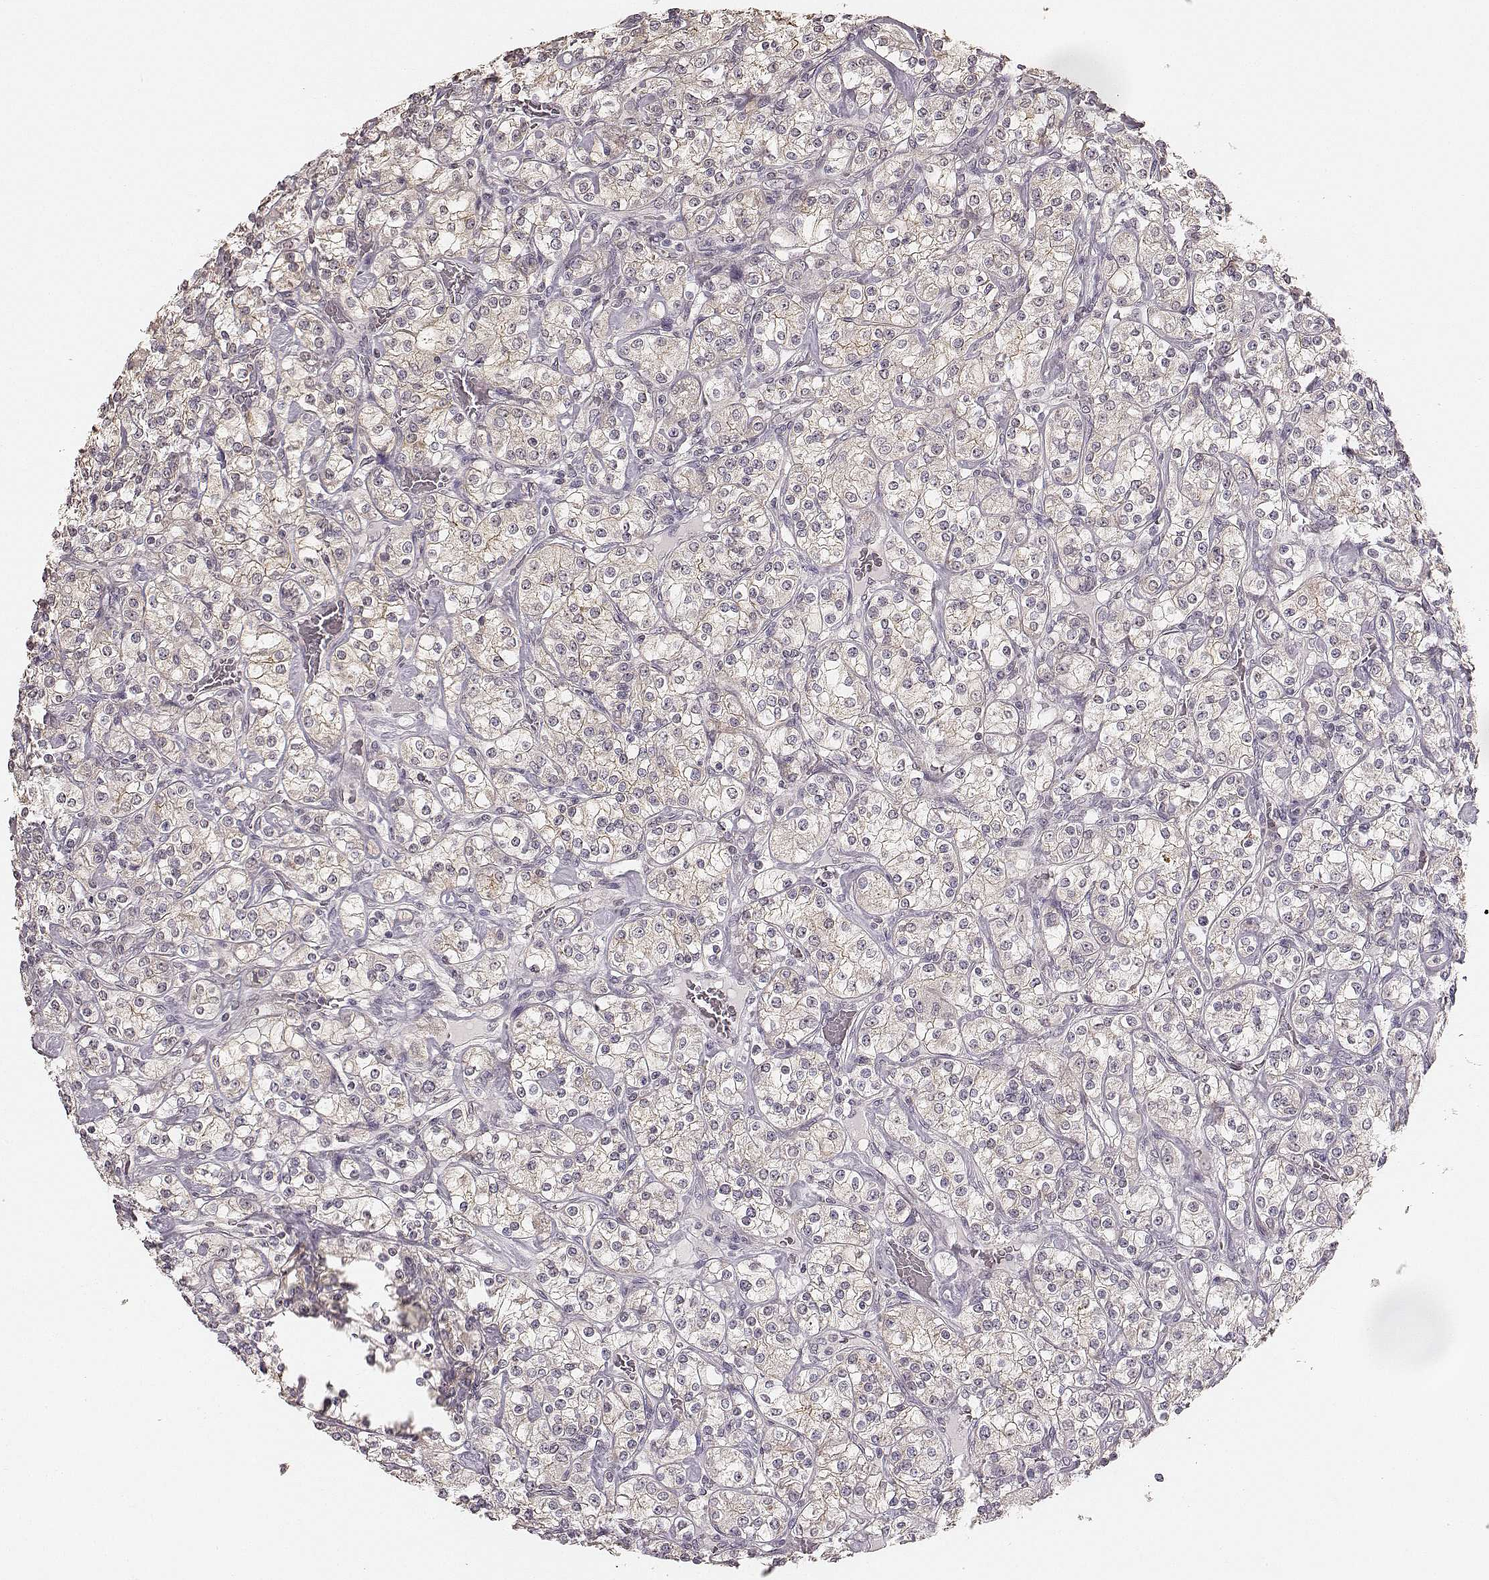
{"staining": {"intensity": "weak", "quantity": ">75%", "location": "cytoplasmic/membranous"}, "tissue": "renal cancer", "cell_type": "Tumor cells", "image_type": "cancer", "snomed": [{"axis": "morphology", "description": "Adenocarcinoma, NOS"}, {"axis": "topography", "description": "Kidney"}], "caption": "DAB (3,3'-diaminobenzidine) immunohistochemical staining of renal cancer (adenocarcinoma) reveals weak cytoplasmic/membranous protein positivity in approximately >75% of tumor cells. The protein of interest is stained brown, and the nuclei are stained in blue (DAB (3,3'-diaminobenzidine) IHC with brightfield microscopy, high magnification).", "gene": "LY6K", "patient": {"sex": "male", "age": 77}}